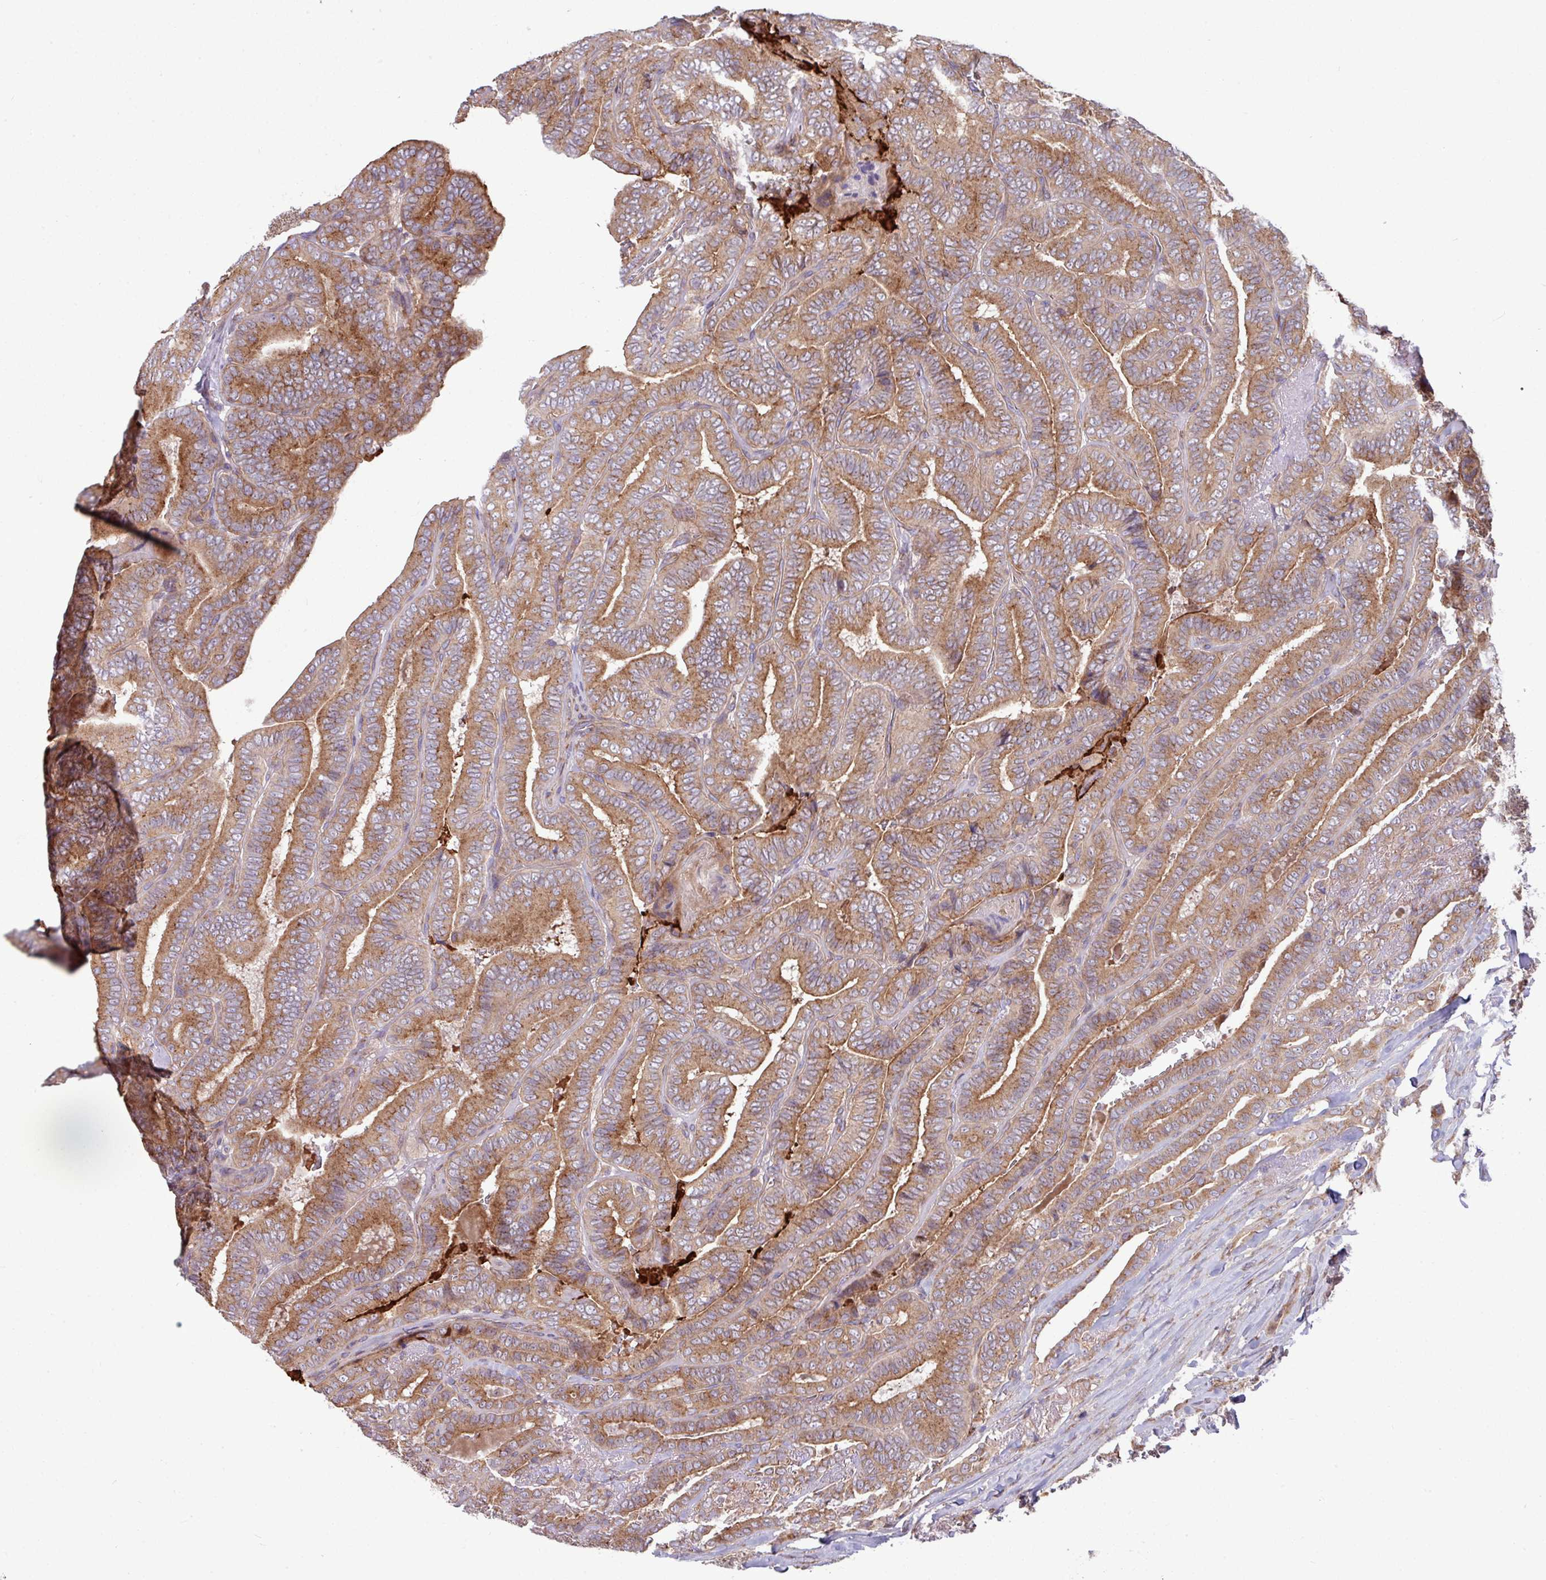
{"staining": {"intensity": "moderate", "quantity": ">75%", "location": "cytoplasmic/membranous"}, "tissue": "thyroid cancer", "cell_type": "Tumor cells", "image_type": "cancer", "snomed": [{"axis": "morphology", "description": "Papillary adenocarcinoma, NOS"}, {"axis": "topography", "description": "Thyroid gland"}], "caption": "IHC photomicrograph of human papillary adenocarcinoma (thyroid) stained for a protein (brown), which displays medium levels of moderate cytoplasmic/membranous positivity in approximately >75% of tumor cells.", "gene": "LSM12", "patient": {"sex": "male", "age": 61}}